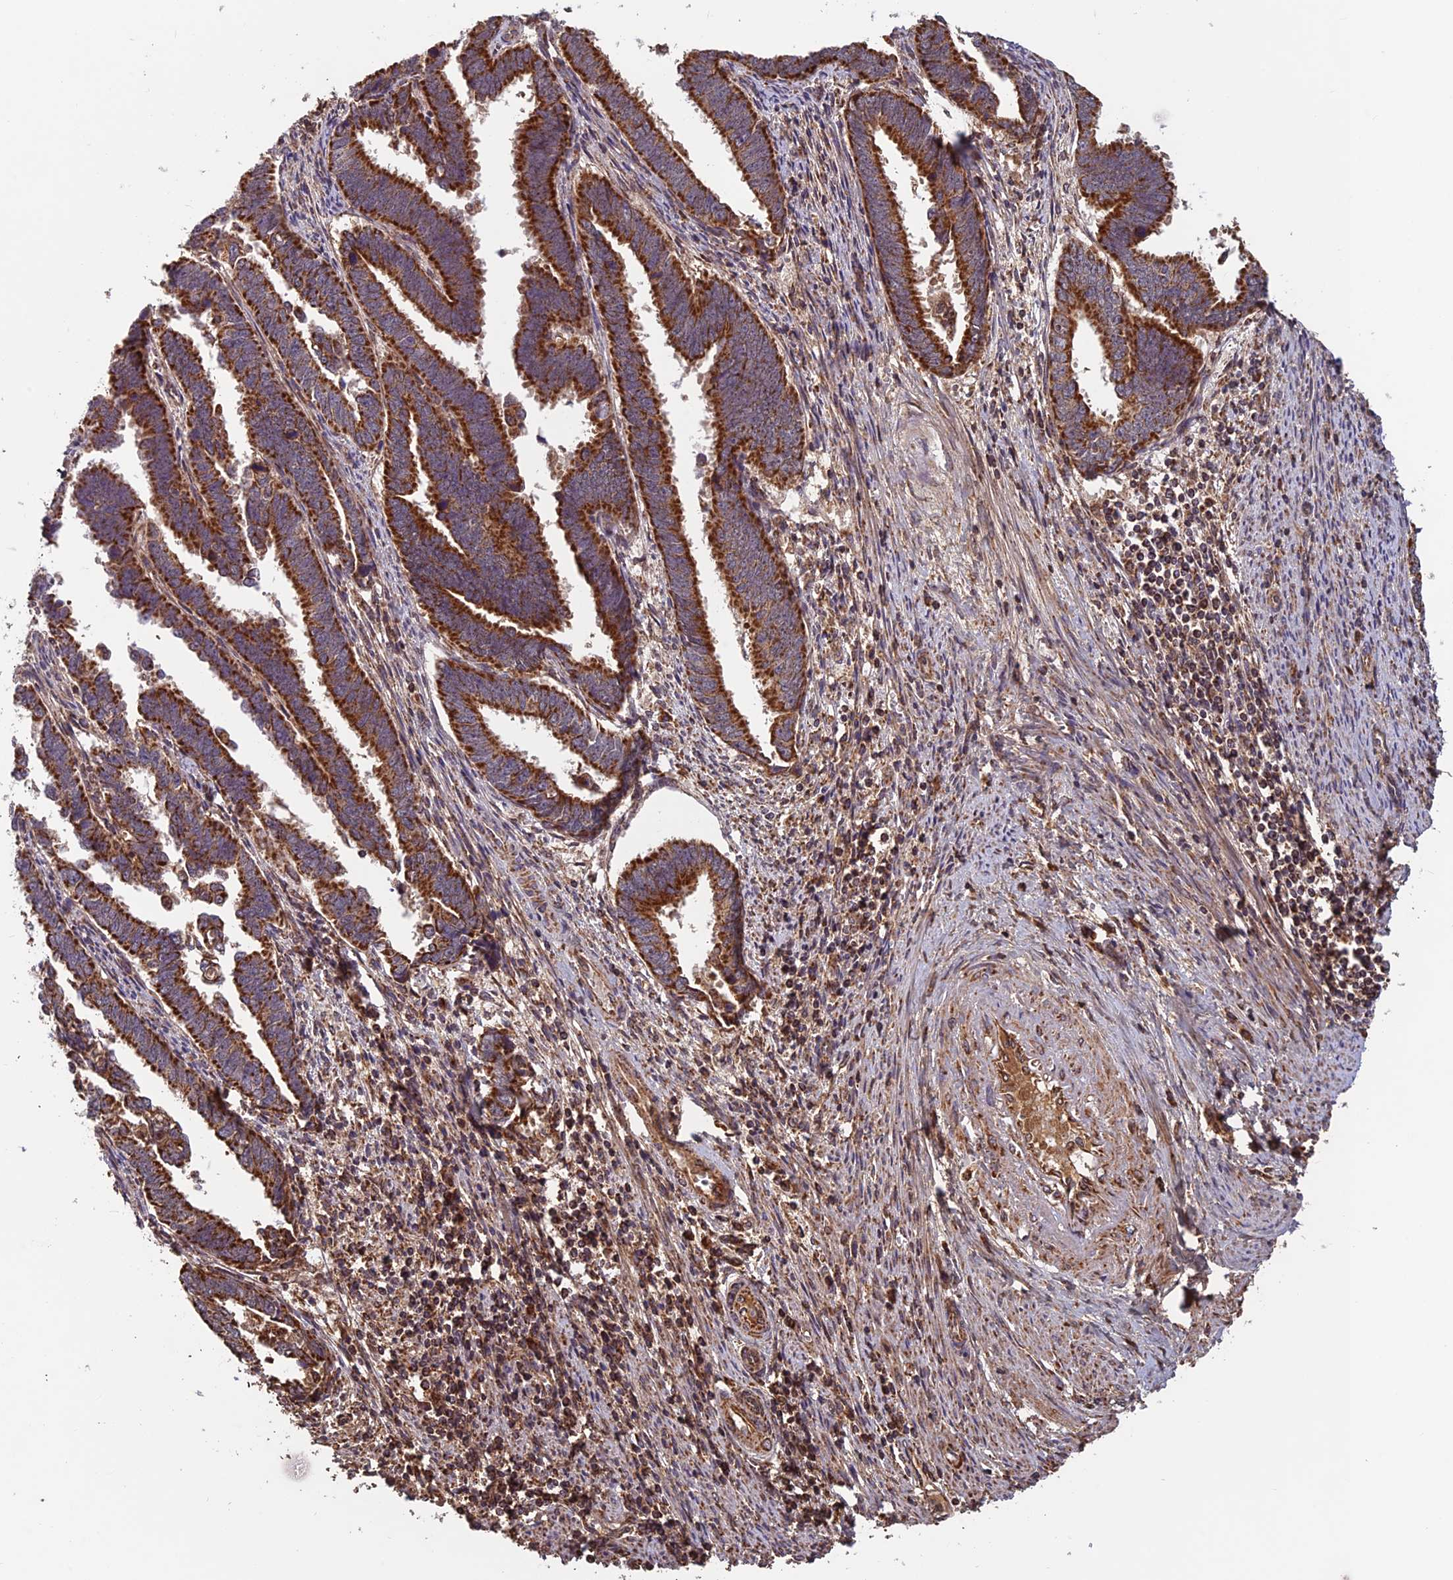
{"staining": {"intensity": "strong", "quantity": ">75%", "location": "cytoplasmic/membranous"}, "tissue": "endometrial cancer", "cell_type": "Tumor cells", "image_type": "cancer", "snomed": [{"axis": "morphology", "description": "Adenocarcinoma, NOS"}, {"axis": "topography", "description": "Endometrium"}], "caption": "The immunohistochemical stain highlights strong cytoplasmic/membranous staining in tumor cells of endometrial cancer tissue.", "gene": "CCDC15", "patient": {"sex": "female", "age": 75}}